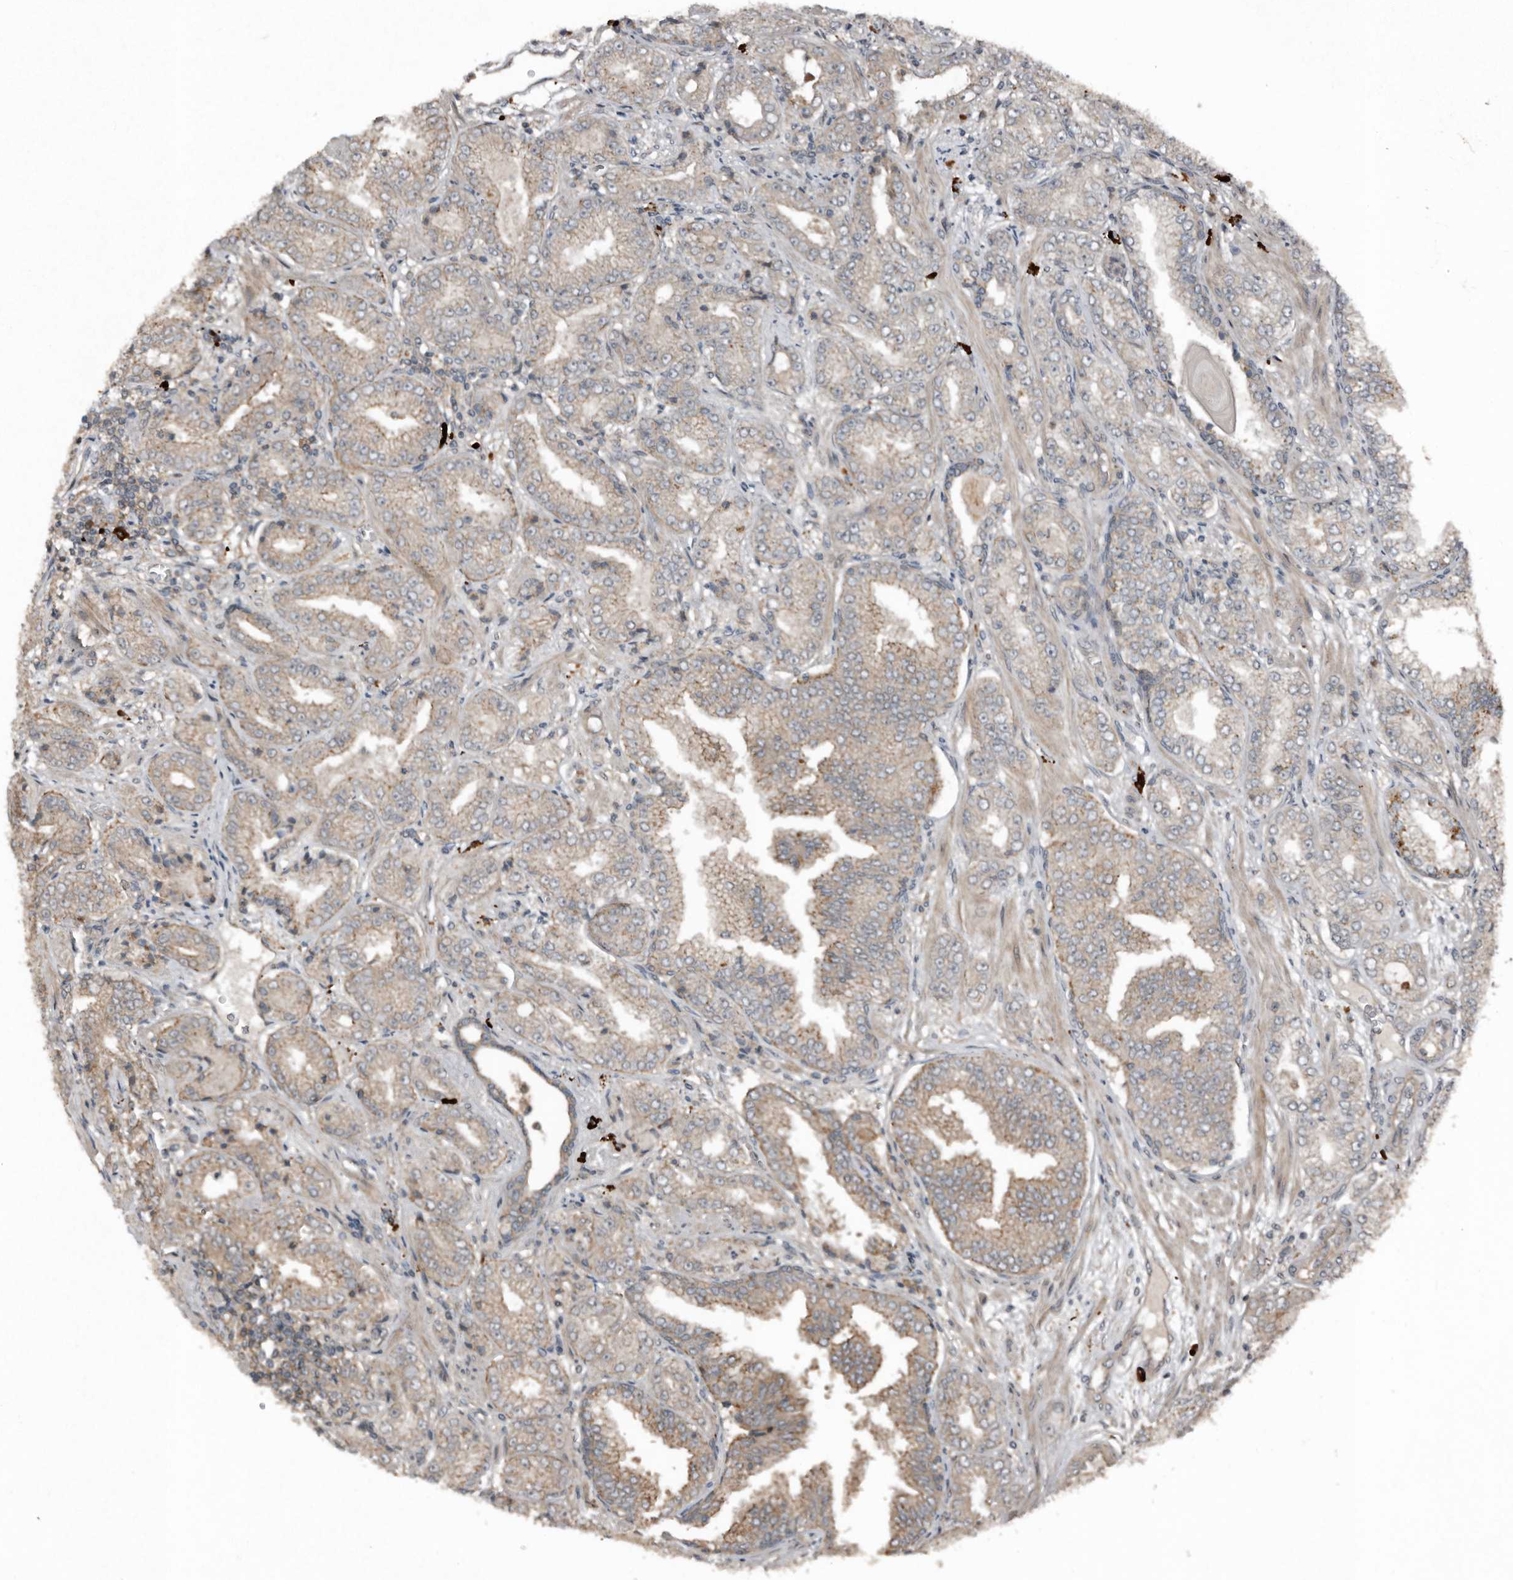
{"staining": {"intensity": "weak", "quantity": "<25%", "location": "cytoplasmic/membranous"}, "tissue": "prostate cancer", "cell_type": "Tumor cells", "image_type": "cancer", "snomed": [{"axis": "morphology", "description": "Adenocarcinoma, High grade"}, {"axis": "topography", "description": "Prostate"}], "caption": "Human high-grade adenocarcinoma (prostate) stained for a protein using IHC exhibits no expression in tumor cells.", "gene": "TEAD3", "patient": {"sex": "male", "age": 71}}